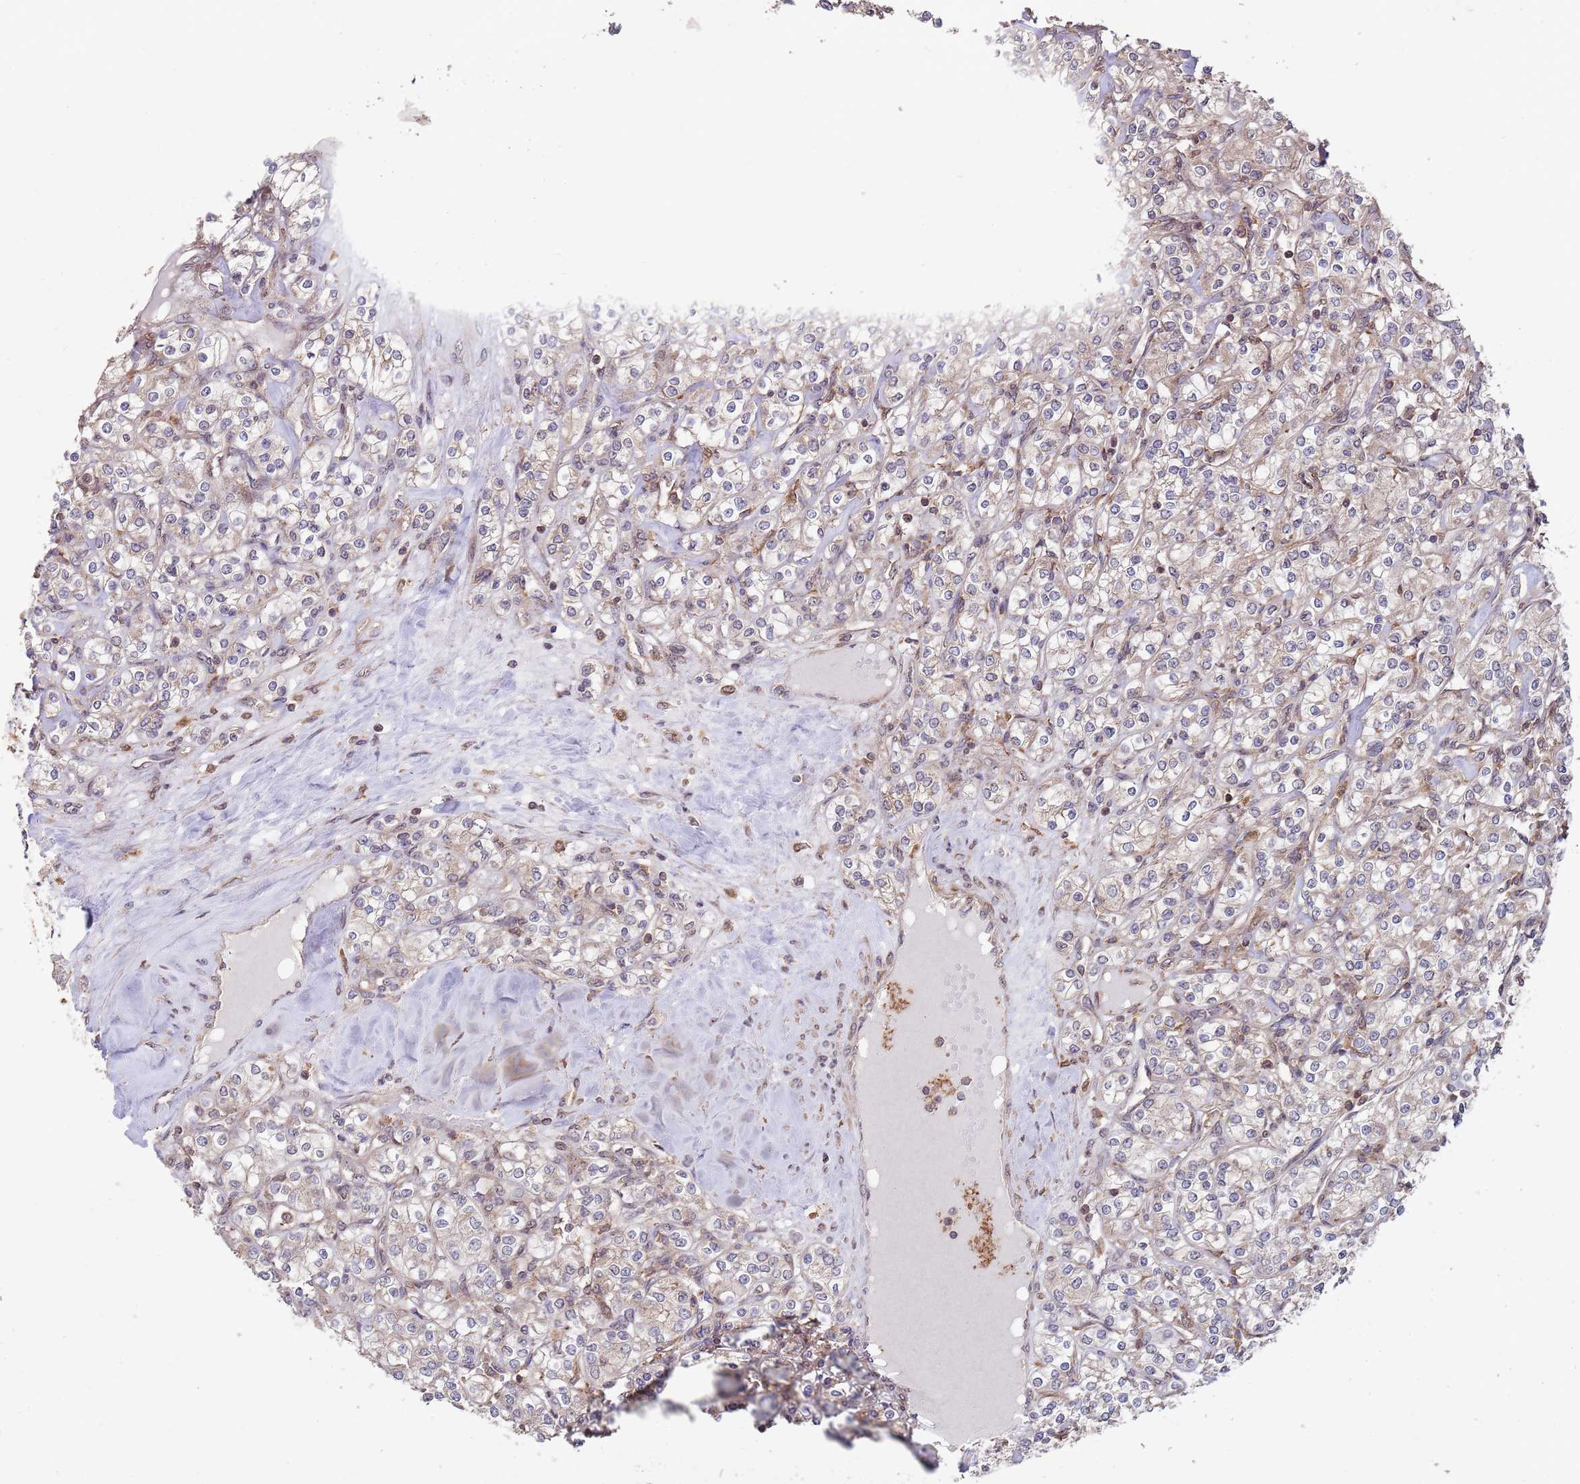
{"staining": {"intensity": "weak", "quantity": "<25%", "location": "cytoplasmic/membranous"}, "tissue": "renal cancer", "cell_type": "Tumor cells", "image_type": "cancer", "snomed": [{"axis": "morphology", "description": "Adenocarcinoma, NOS"}, {"axis": "topography", "description": "Kidney"}], "caption": "IHC of human renal cancer (adenocarcinoma) demonstrates no positivity in tumor cells.", "gene": "RNF19B", "patient": {"sex": "male", "age": 77}}